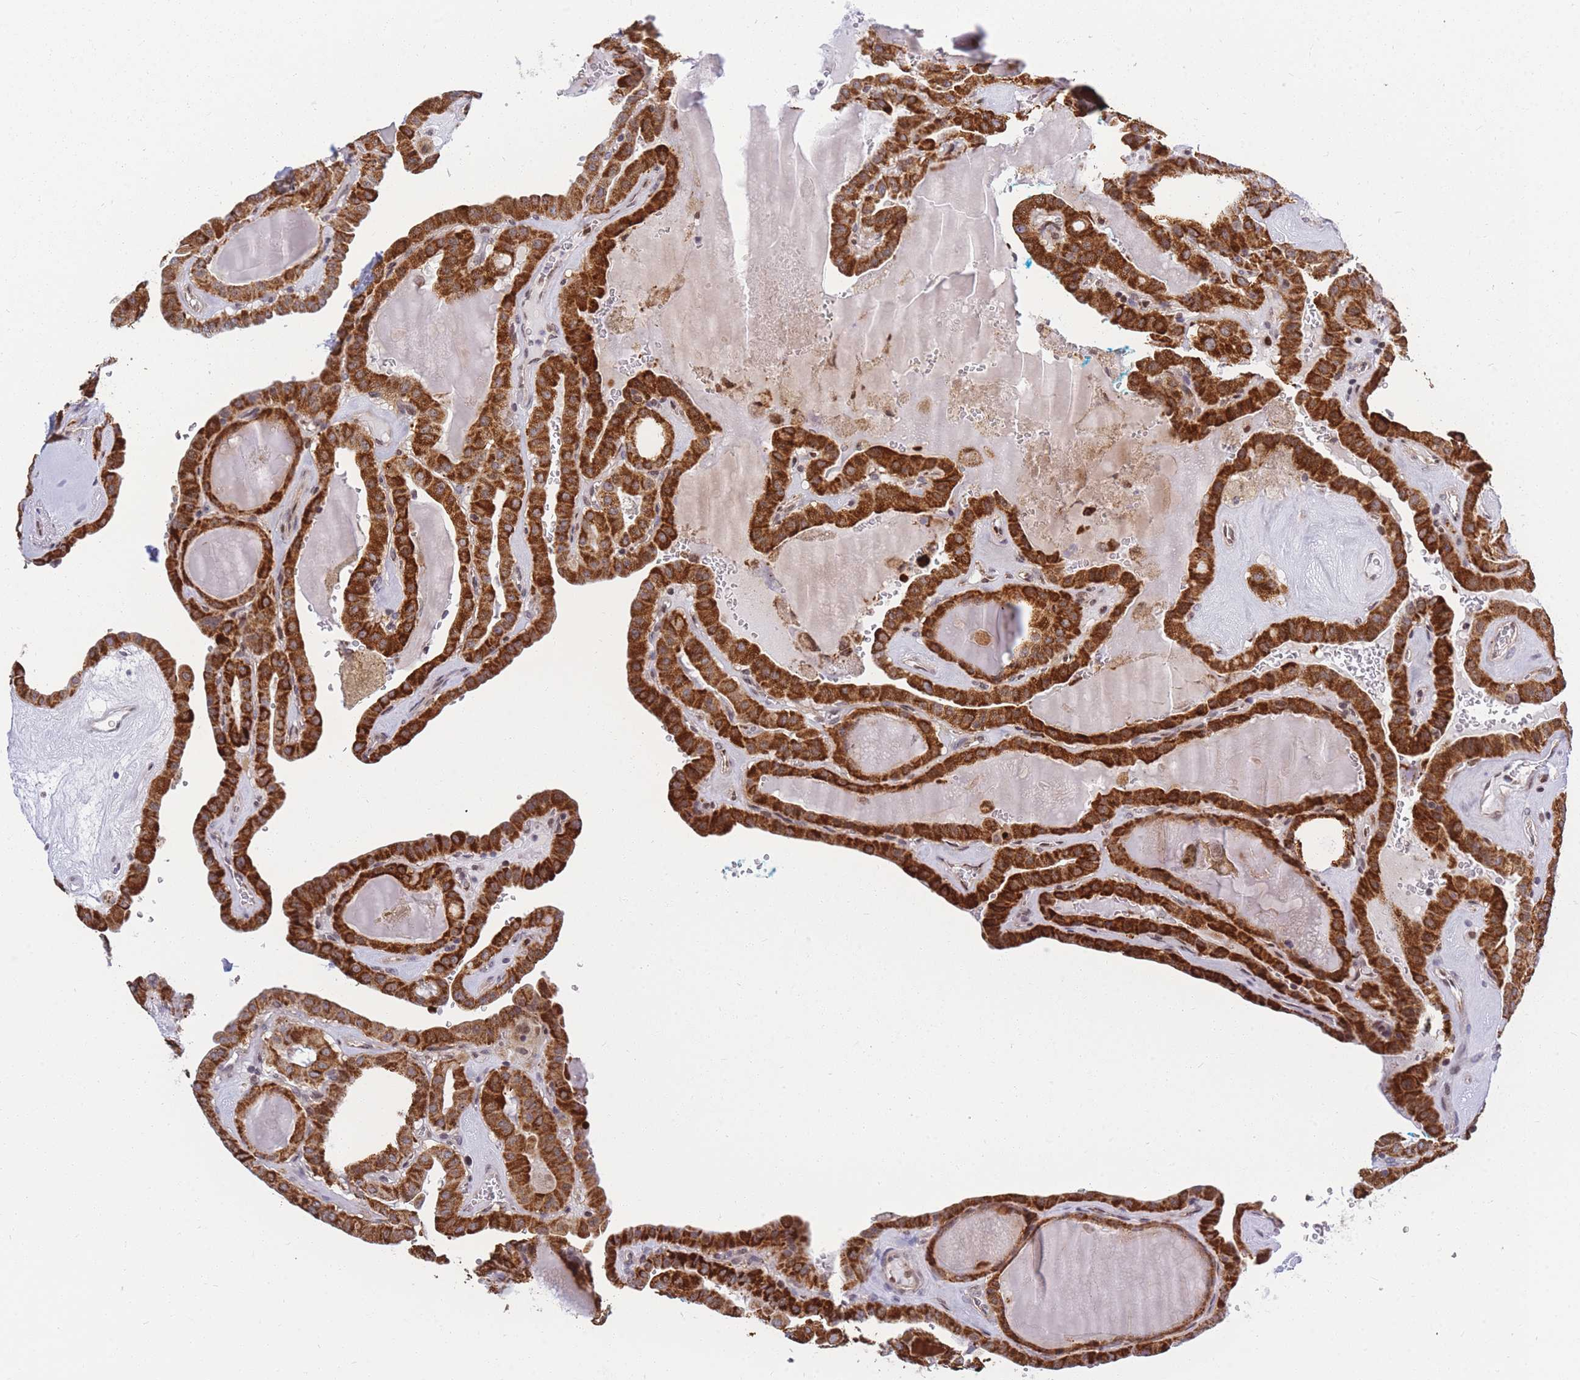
{"staining": {"intensity": "strong", "quantity": ">75%", "location": "cytoplasmic/membranous"}, "tissue": "thyroid cancer", "cell_type": "Tumor cells", "image_type": "cancer", "snomed": [{"axis": "morphology", "description": "Papillary adenocarcinoma, NOS"}, {"axis": "topography", "description": "Thyroid gland"}], "caption": "A brown stain labels strong cytoplasmic/membranous staining of a protein in thyroid papillary adenocarcinoma tumor cells.", "gene": "MOB4", "patient": {"sex": "male", "age": 52}}